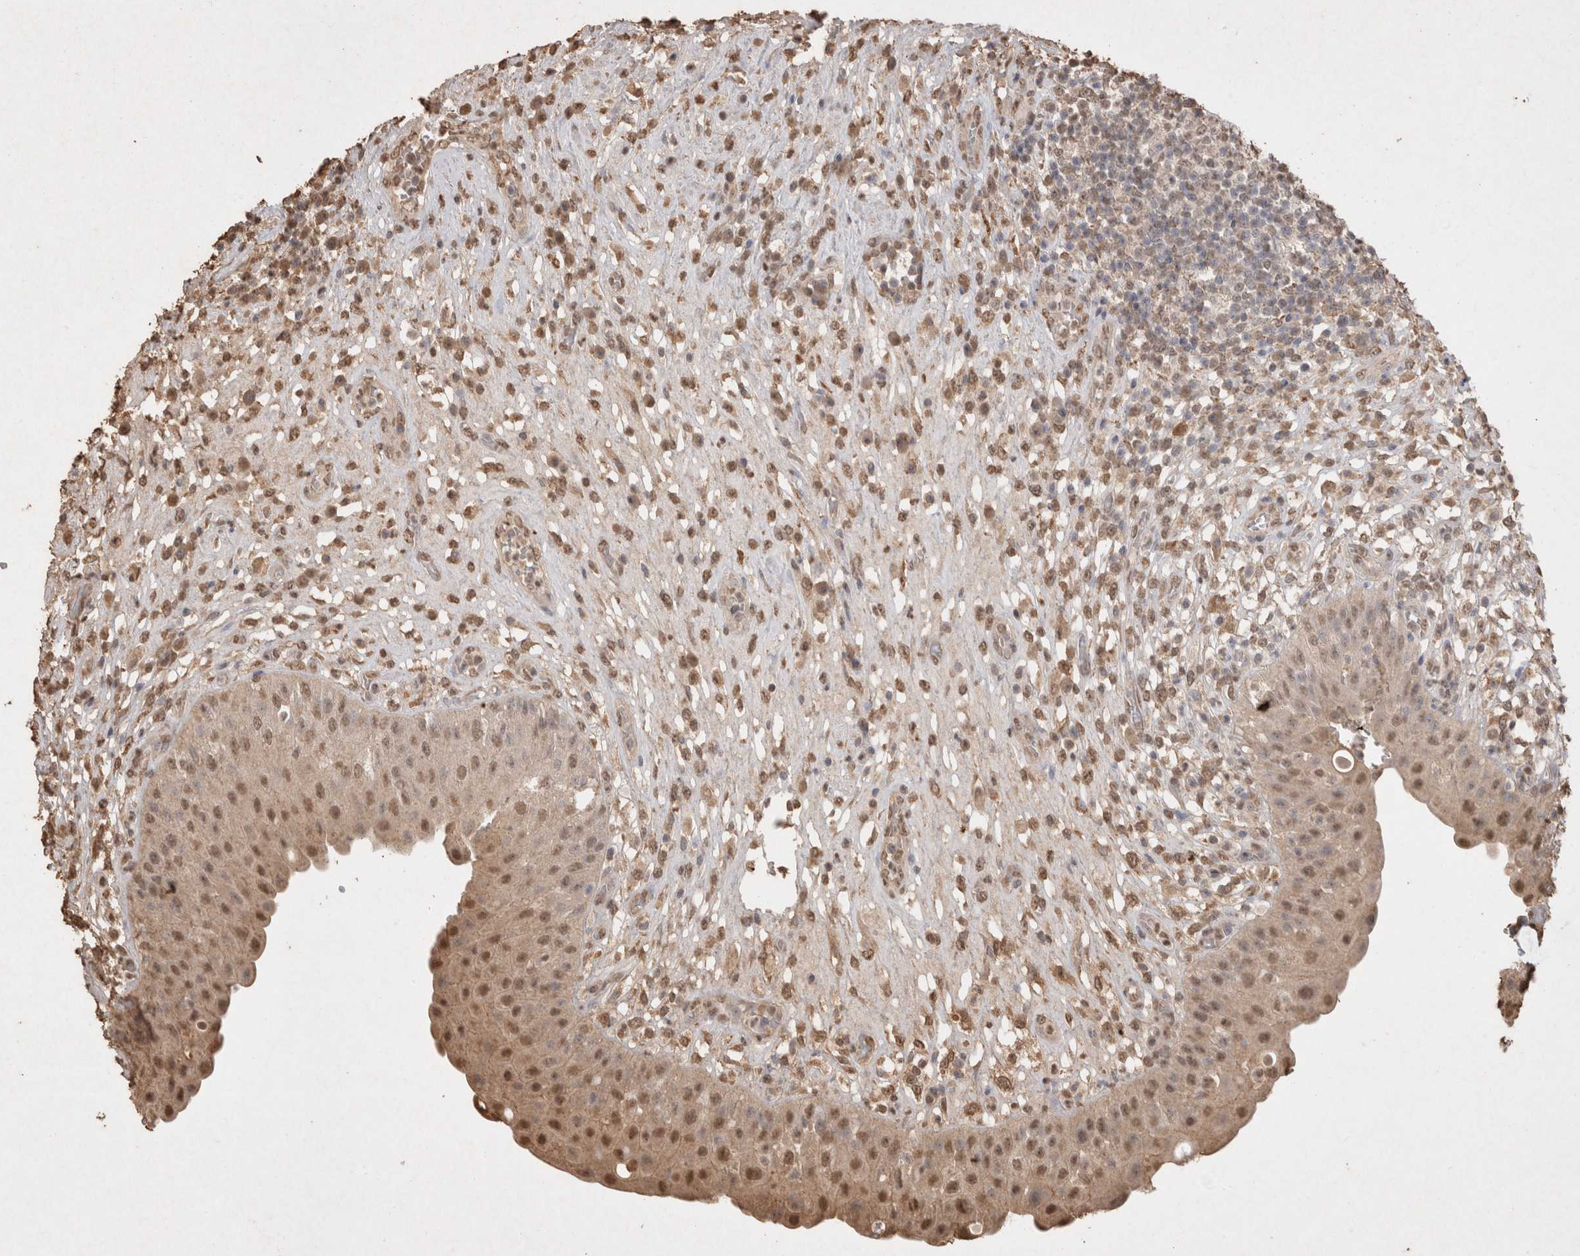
{"staining": {"intensity": "moderate", "quantity": ">75%", "location": "cytoplasmic/membranous,nuclear"}, "tissue": "urinary bladder", "cell_type": "Urothelial cells", "image_type": "normal", "snomed": [{"axis": "morphology", "description": "Normal tissue, NOS"}, {"axis": "topography", "description": "Urinary bladder"}], "caption": "Immunohistochemistry (IHC) of benign human urinary bladder displays medium levels of moderate cytoplasmic/membranous,nuclear staining in approximately >75% of urothelial cells. (IHC, brightfield microscopy, high magnification).", "gene": "MLX", "patient": {"sex": "female", "age": 62}}